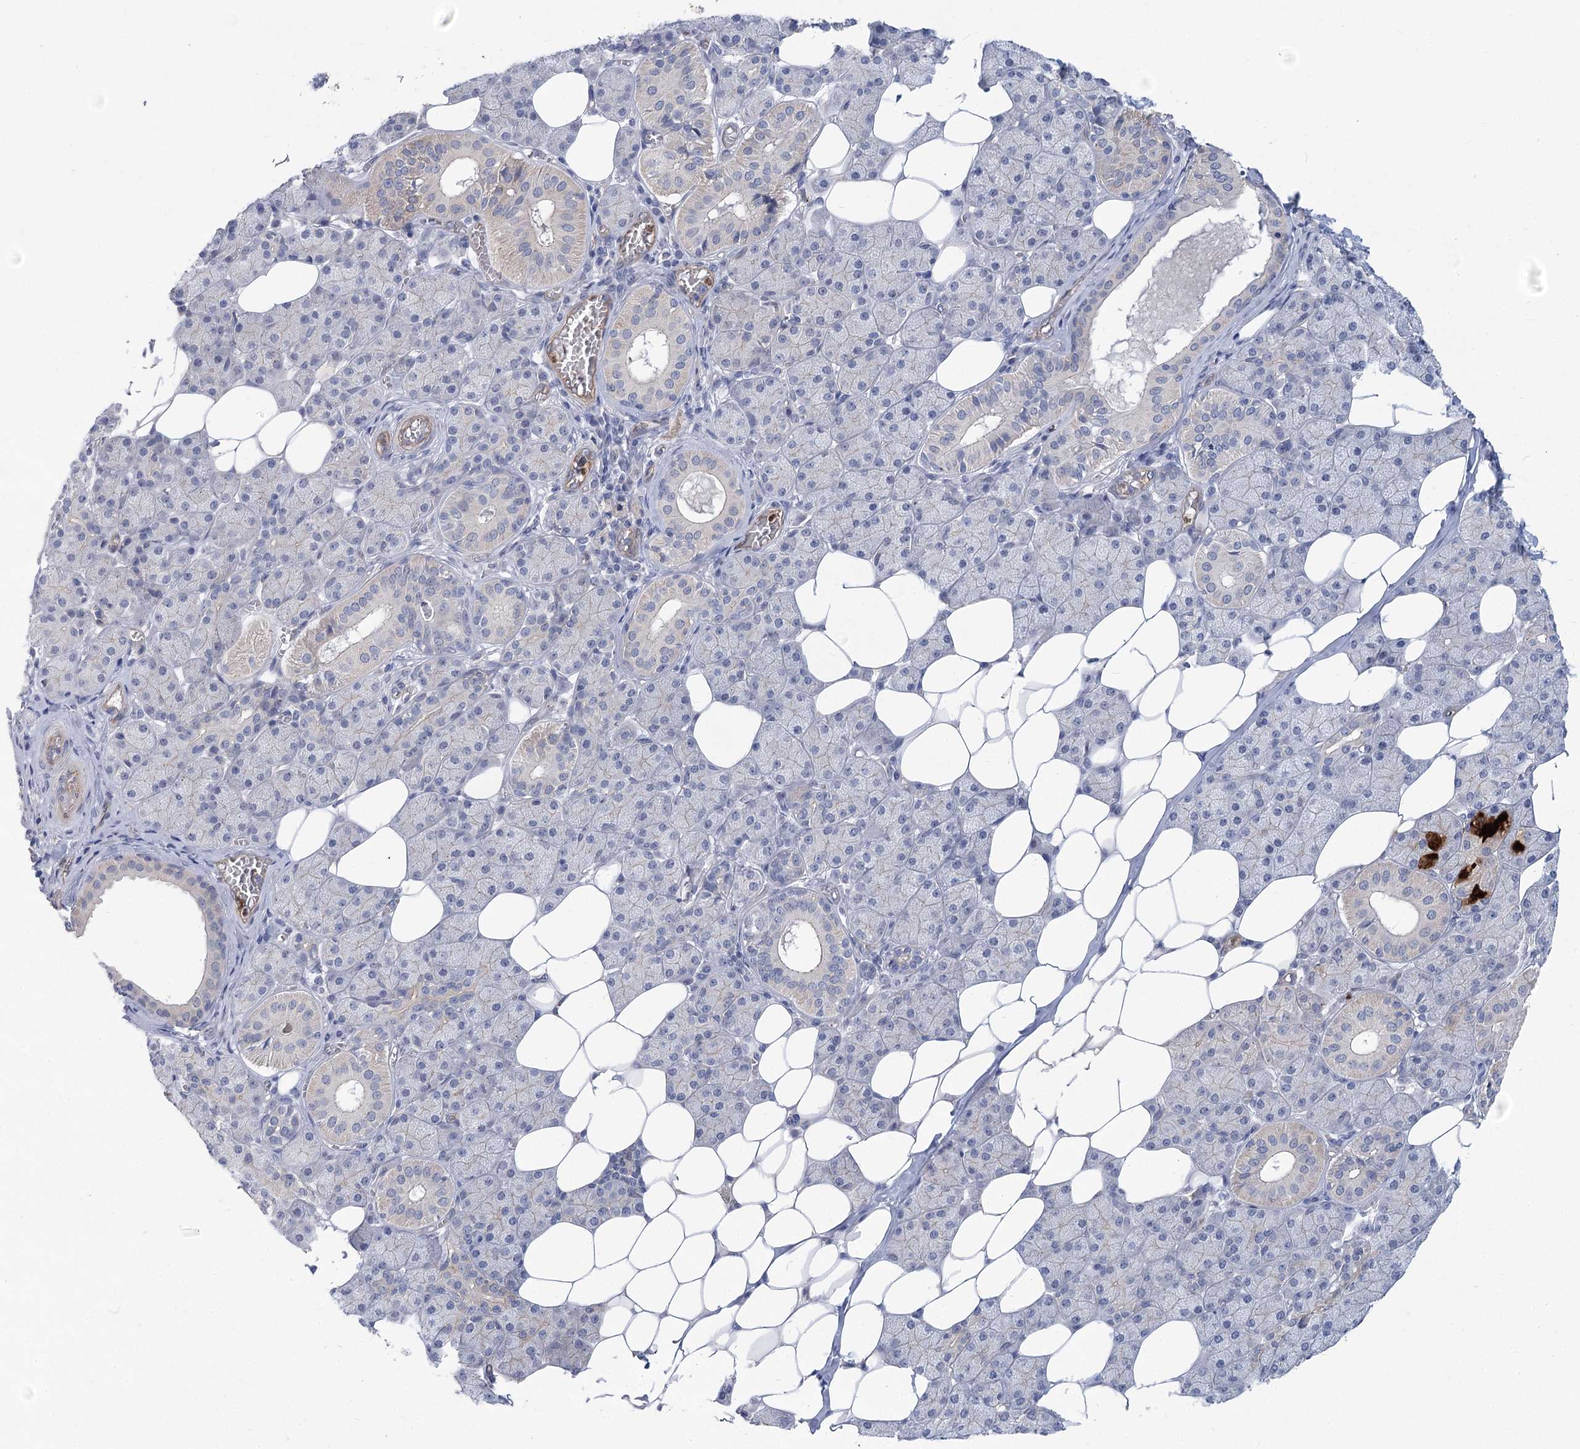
{"staining": {"intensity": "weak", "quantity": "<25%", "location": "cytoplasmic/membranous"}, "tissue": "salivary gland", "cell_type": "Glandular cells", "image_type": "normal", "snomed": [{"axis": "morphology", "description": "Normal tissue, NOS"}, {"axis": "topography", "description": "Salivary gland"}], "caption": "Protein analysis of benign salivary gland shows no significant positivity in glandular cells.", "gene": "THAP6", "patient": {"sex": "female", "age": 33}}